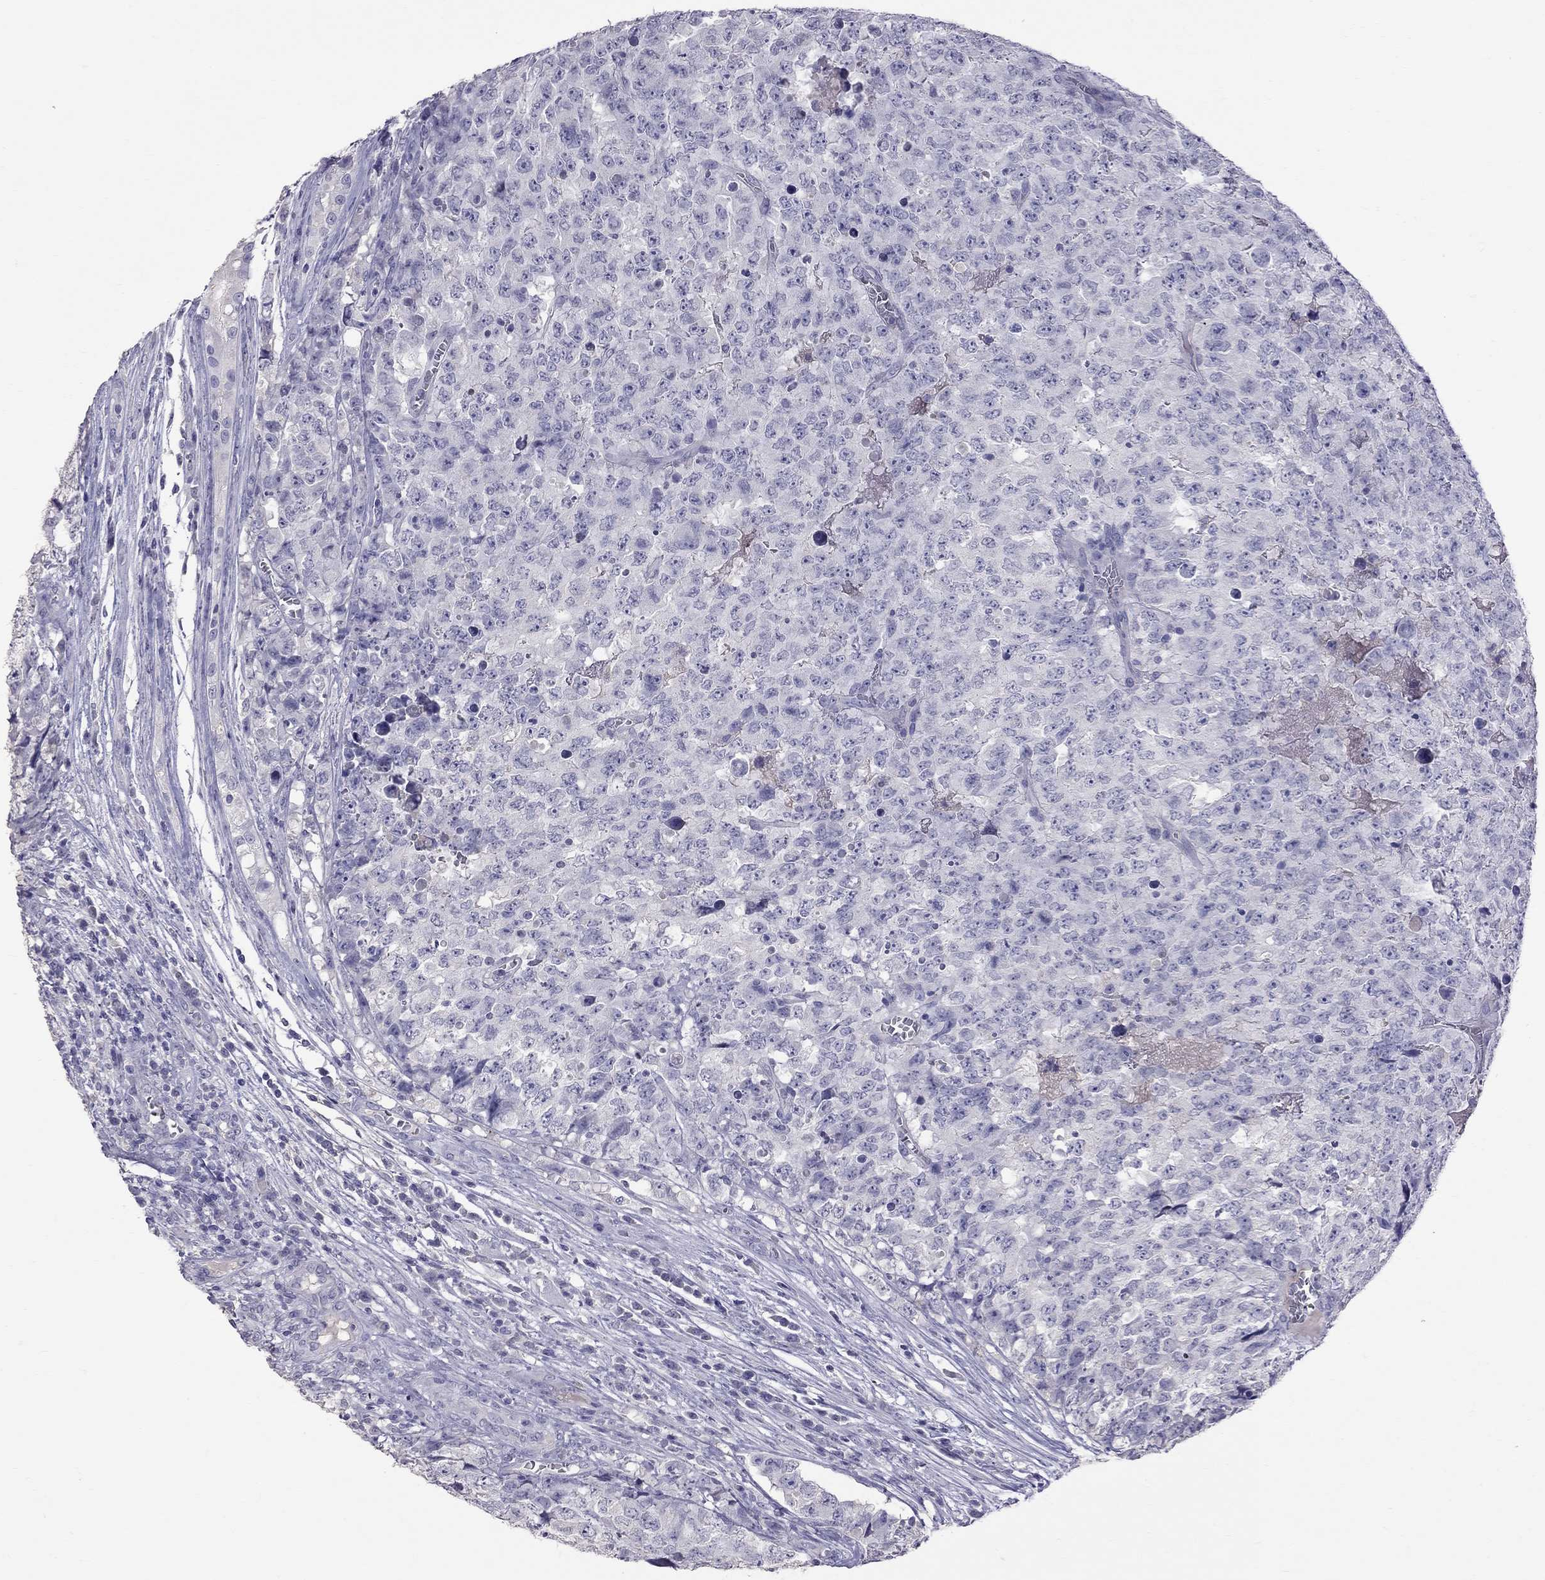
{"staining": {"intensity": "negative", "quantity": "none", "location": "none"}, "tissue": "testis cancer", "cell_type": "Tumor cells", "image_type": "cancer", "snomed": [{"axis": "morphology", "description": "Carcinoma, Embryonal, NOS"}, {"axis": "topography", "description": "Testis"}], "caption": "Human testis cancer stained for a protein using immunohistochemistry (IHC) exhibits no expression in tumor cells.", "gene": "CFAP91", "patient": {"sex": "male", "age": 23}}